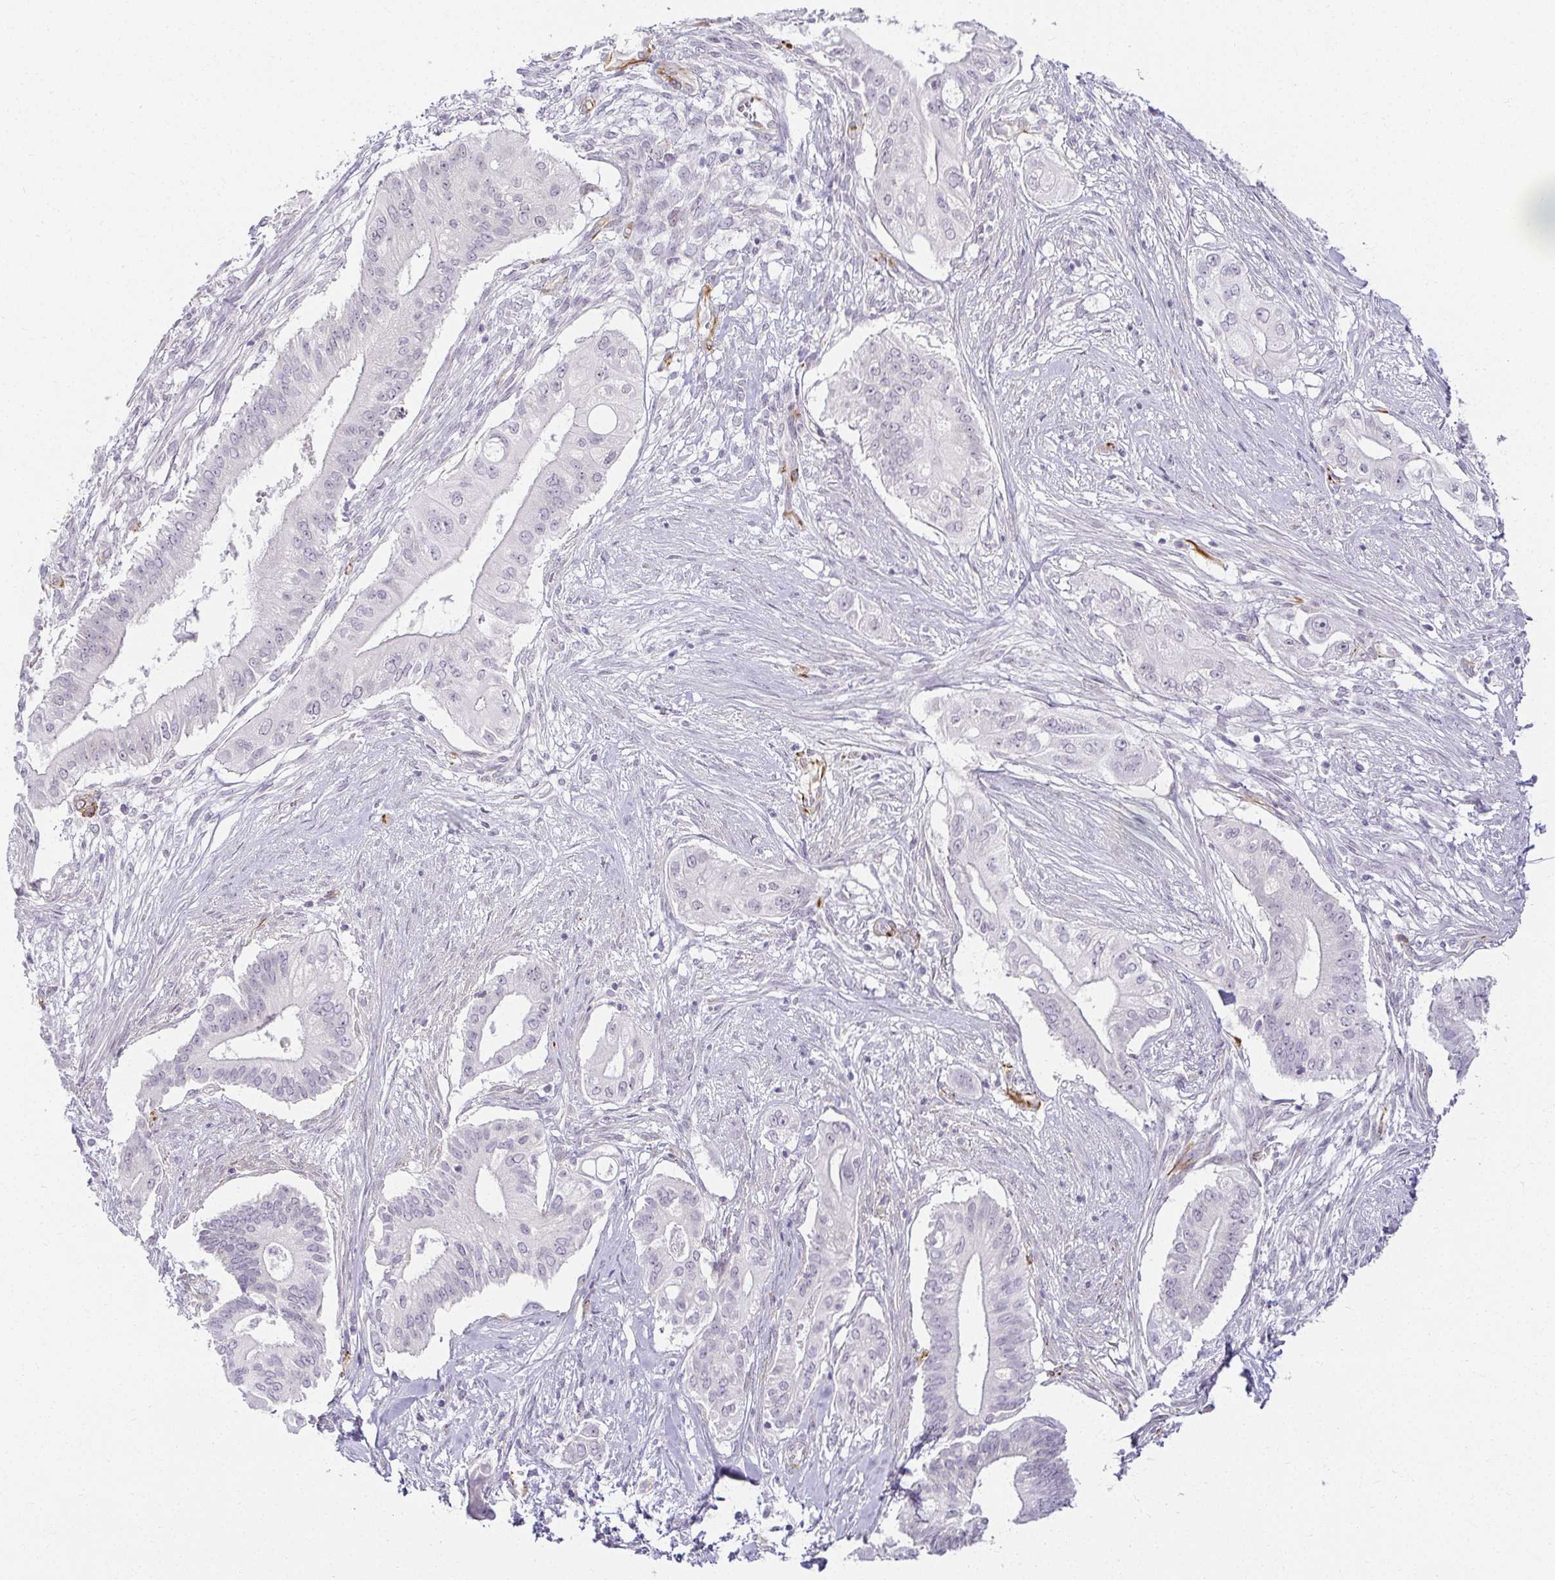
{"staining": {"intensity": "negative", "quantity": "none", "location": "none"}, "tissue": "pancreatic cancer", "cell_type": "Tumor cells", "image_type": "cancer", "snomed": [{"axis": "morphology", "description": "Adenocarcinoma, NOS"}, {"axis": "topography", "description": "Pancreas"}], "caption": "Immunohistochemistry of pancreatic cancer reveals no expression in tumor cells.", "gene": "ACAN", "patient": {"sex": "female", "age": 68}}